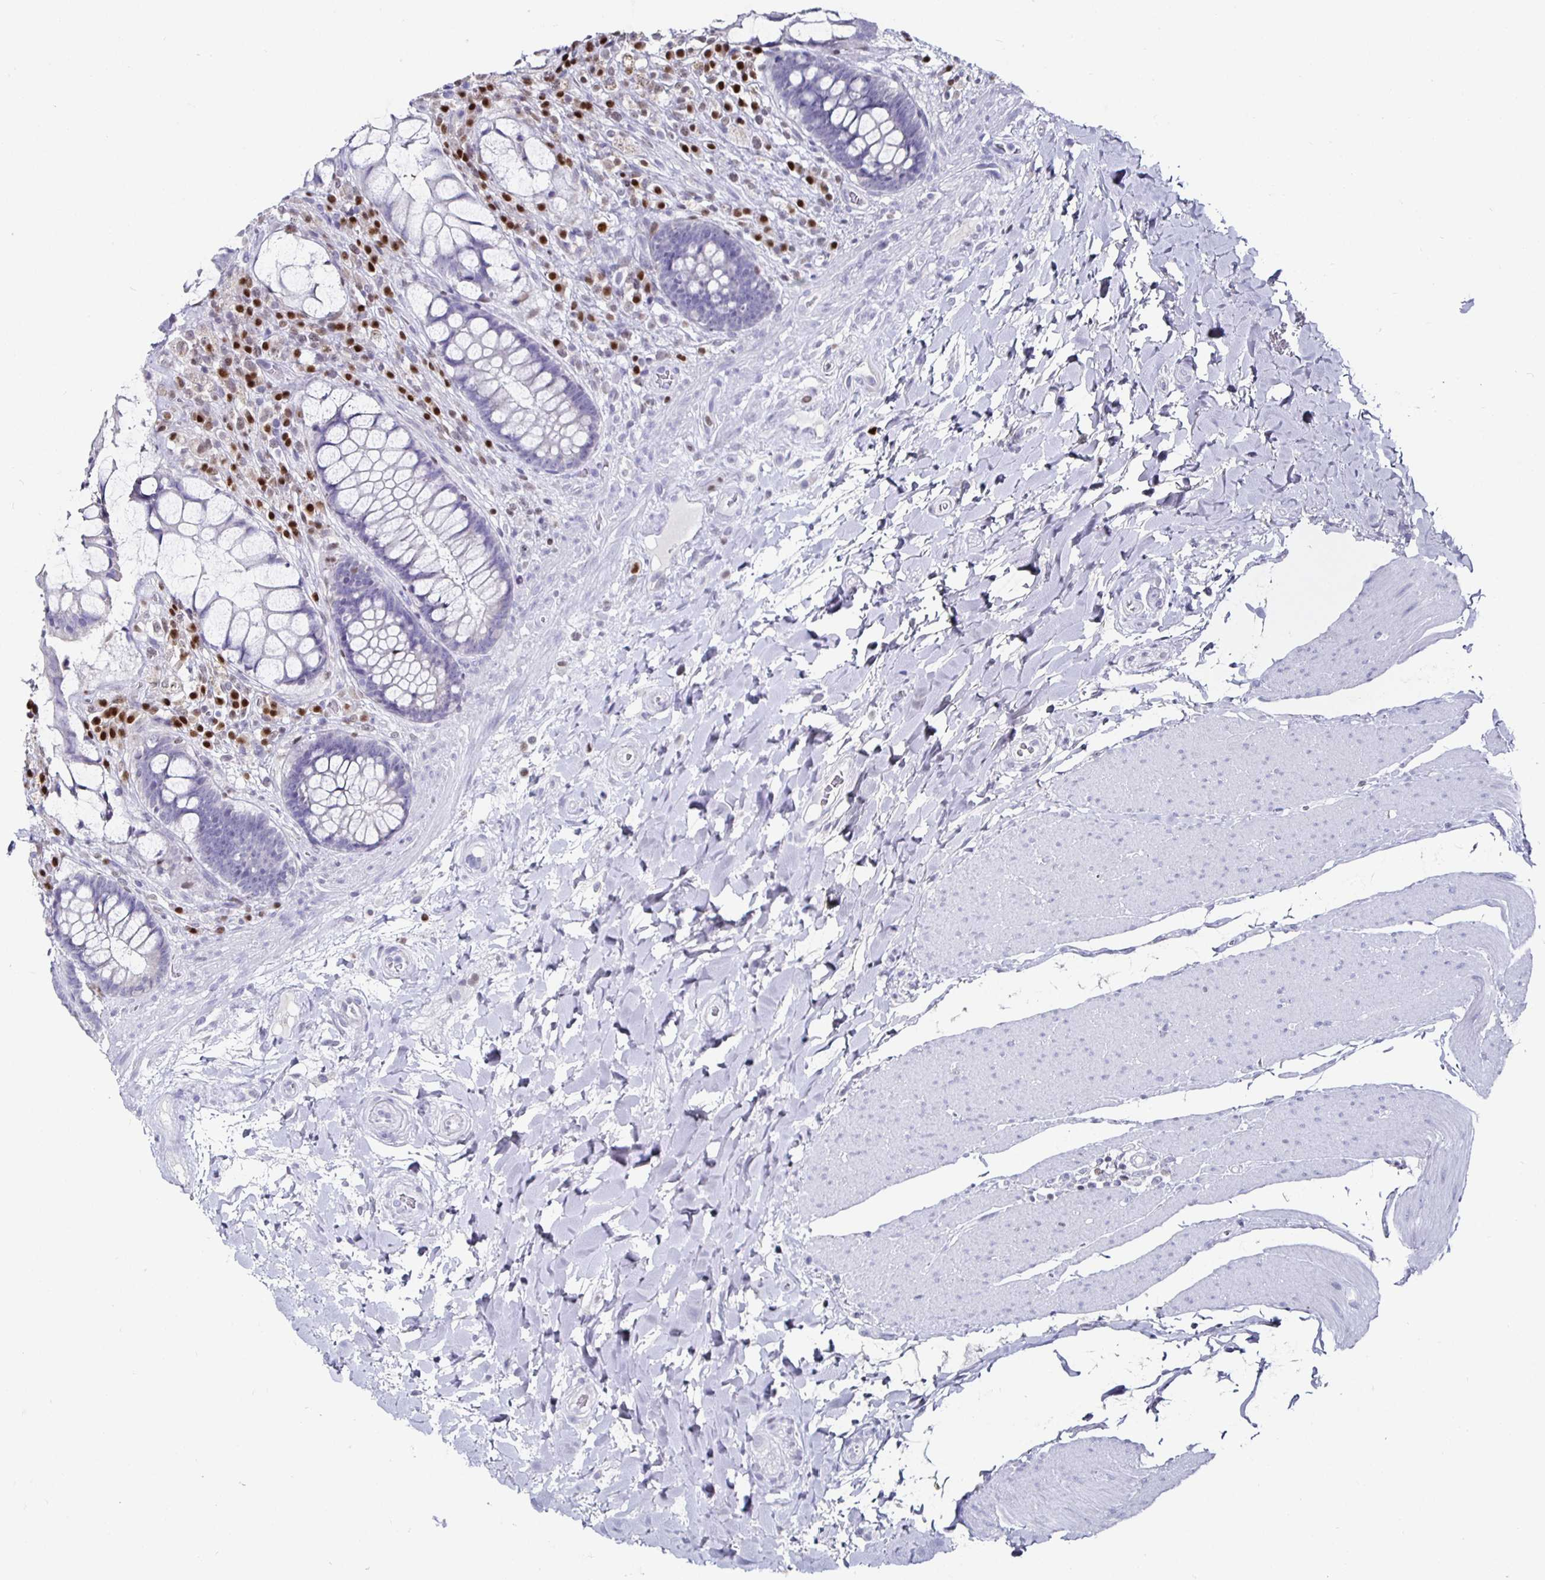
{"staining": {"intensity": "negative", "quantity": "none", "location": "none"}, "tissue": "rectum", "cell_type": "Glandular cells", "image_type": "normal", "snomed": [{"axis": "morphology", "description": "Normal tissue, NOS"}, {"axis": "topography", "description": "Rectum"}], "caption": "Immunohistochemistry histopathology image of benign rectum: human rectum stained with DAB displays no significant protein positivity in glandular cells. The staining is performed using DAB brown chromogen with nuclei counter-stained in using hematoxylin.", "gene": "RUNX2", "patient": {"sex": "female", "age": 58}}